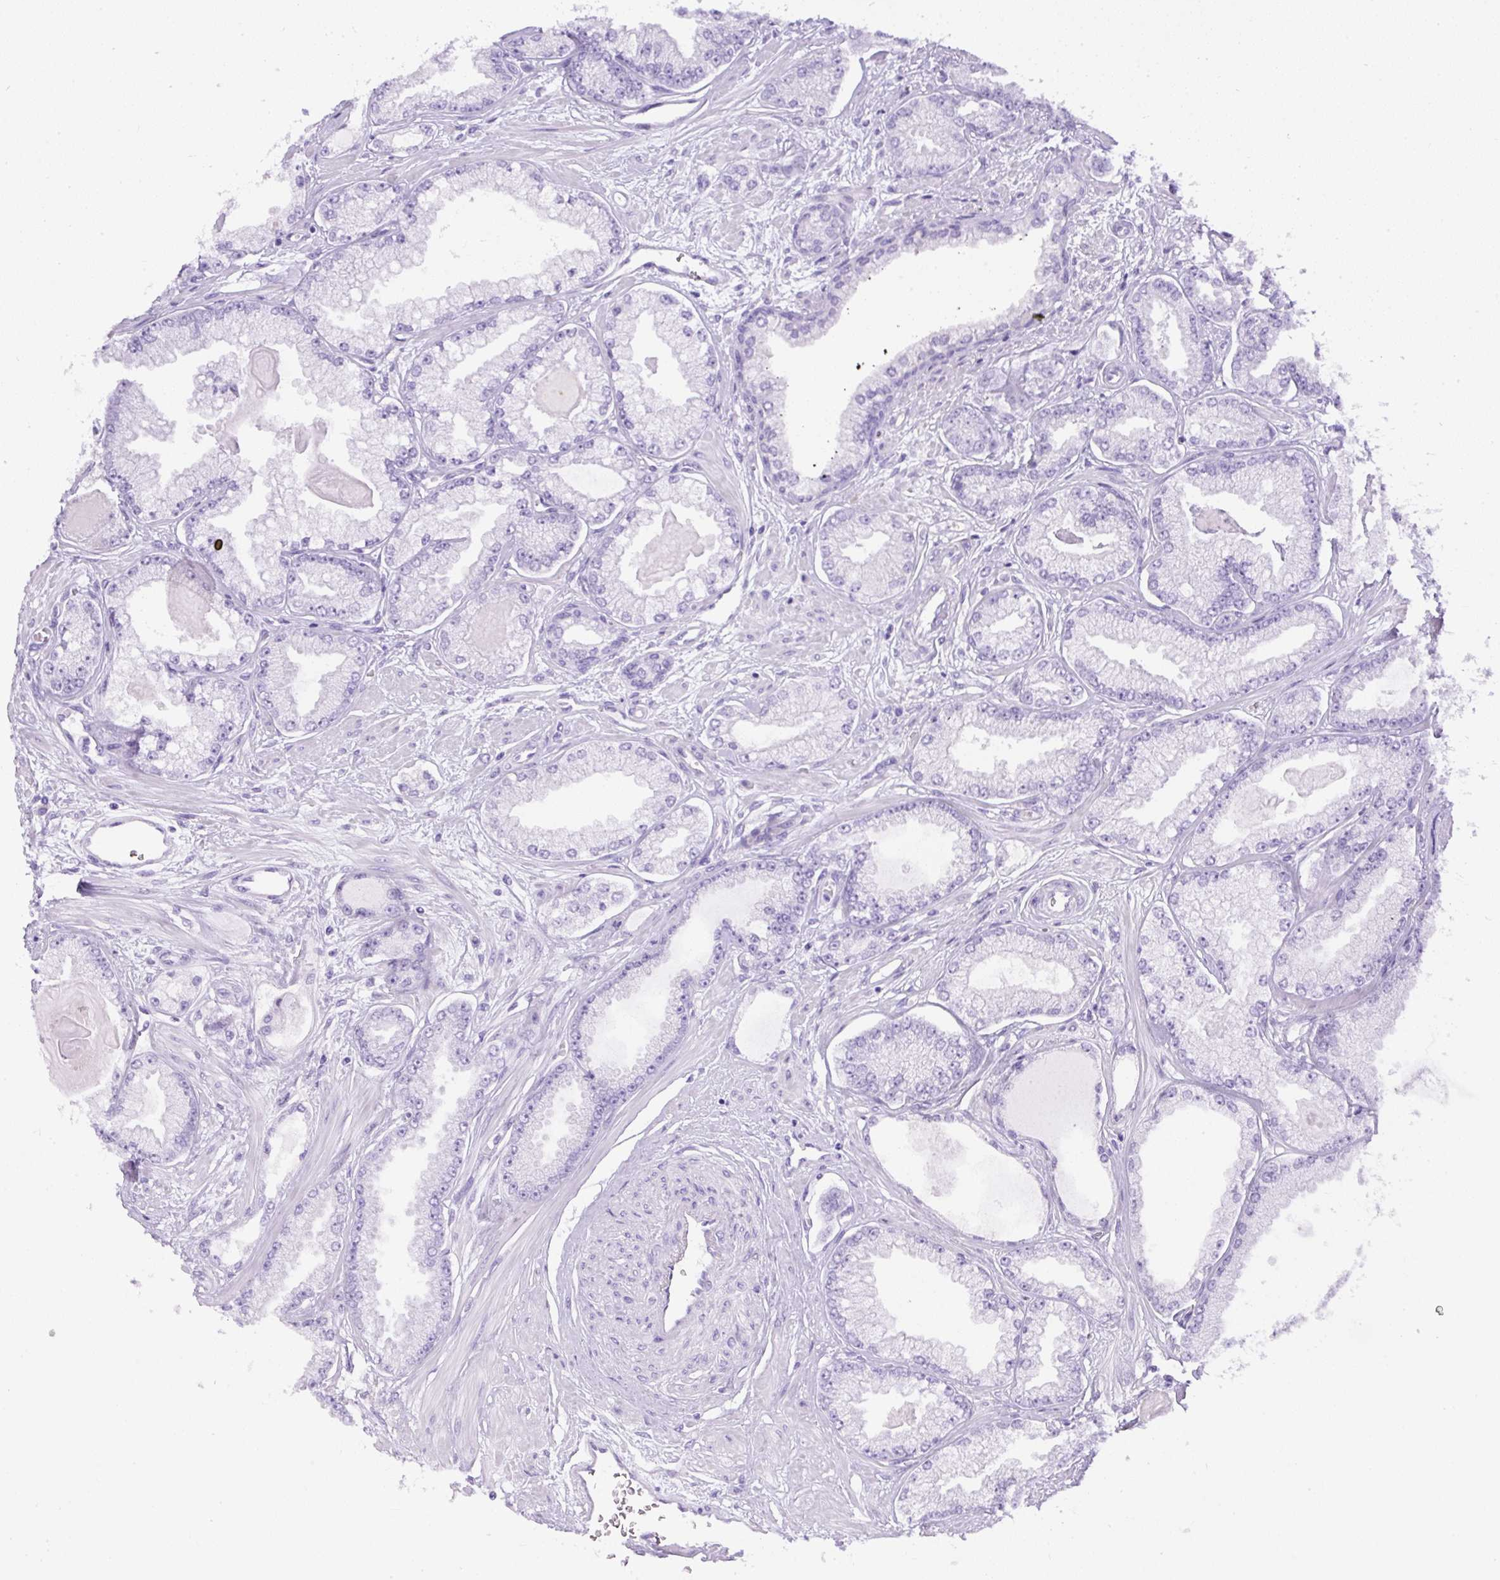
{"staining": {"intensity": "negative", "quantity": "none", "location": "none"}, "tissue": "prostate cancer", "cell_type": "Tumor cells", "image_type": "cancer", "snomed": [{"axis": "morphology", "description": "Adenocarcinoma, Low grade"}, {"axis": "topography", "description": "Prostate"}], "caption": "IHC photomicrograph of neoplastic tissue: prostate cancer stained with DAB (3,3'-diaminobenzidine) exhibits no significant protein expression in tumor cells. Nuclei are stained in blue.", "gene": "DAPK1", "patient": {"sex": "male", "age": 64}}